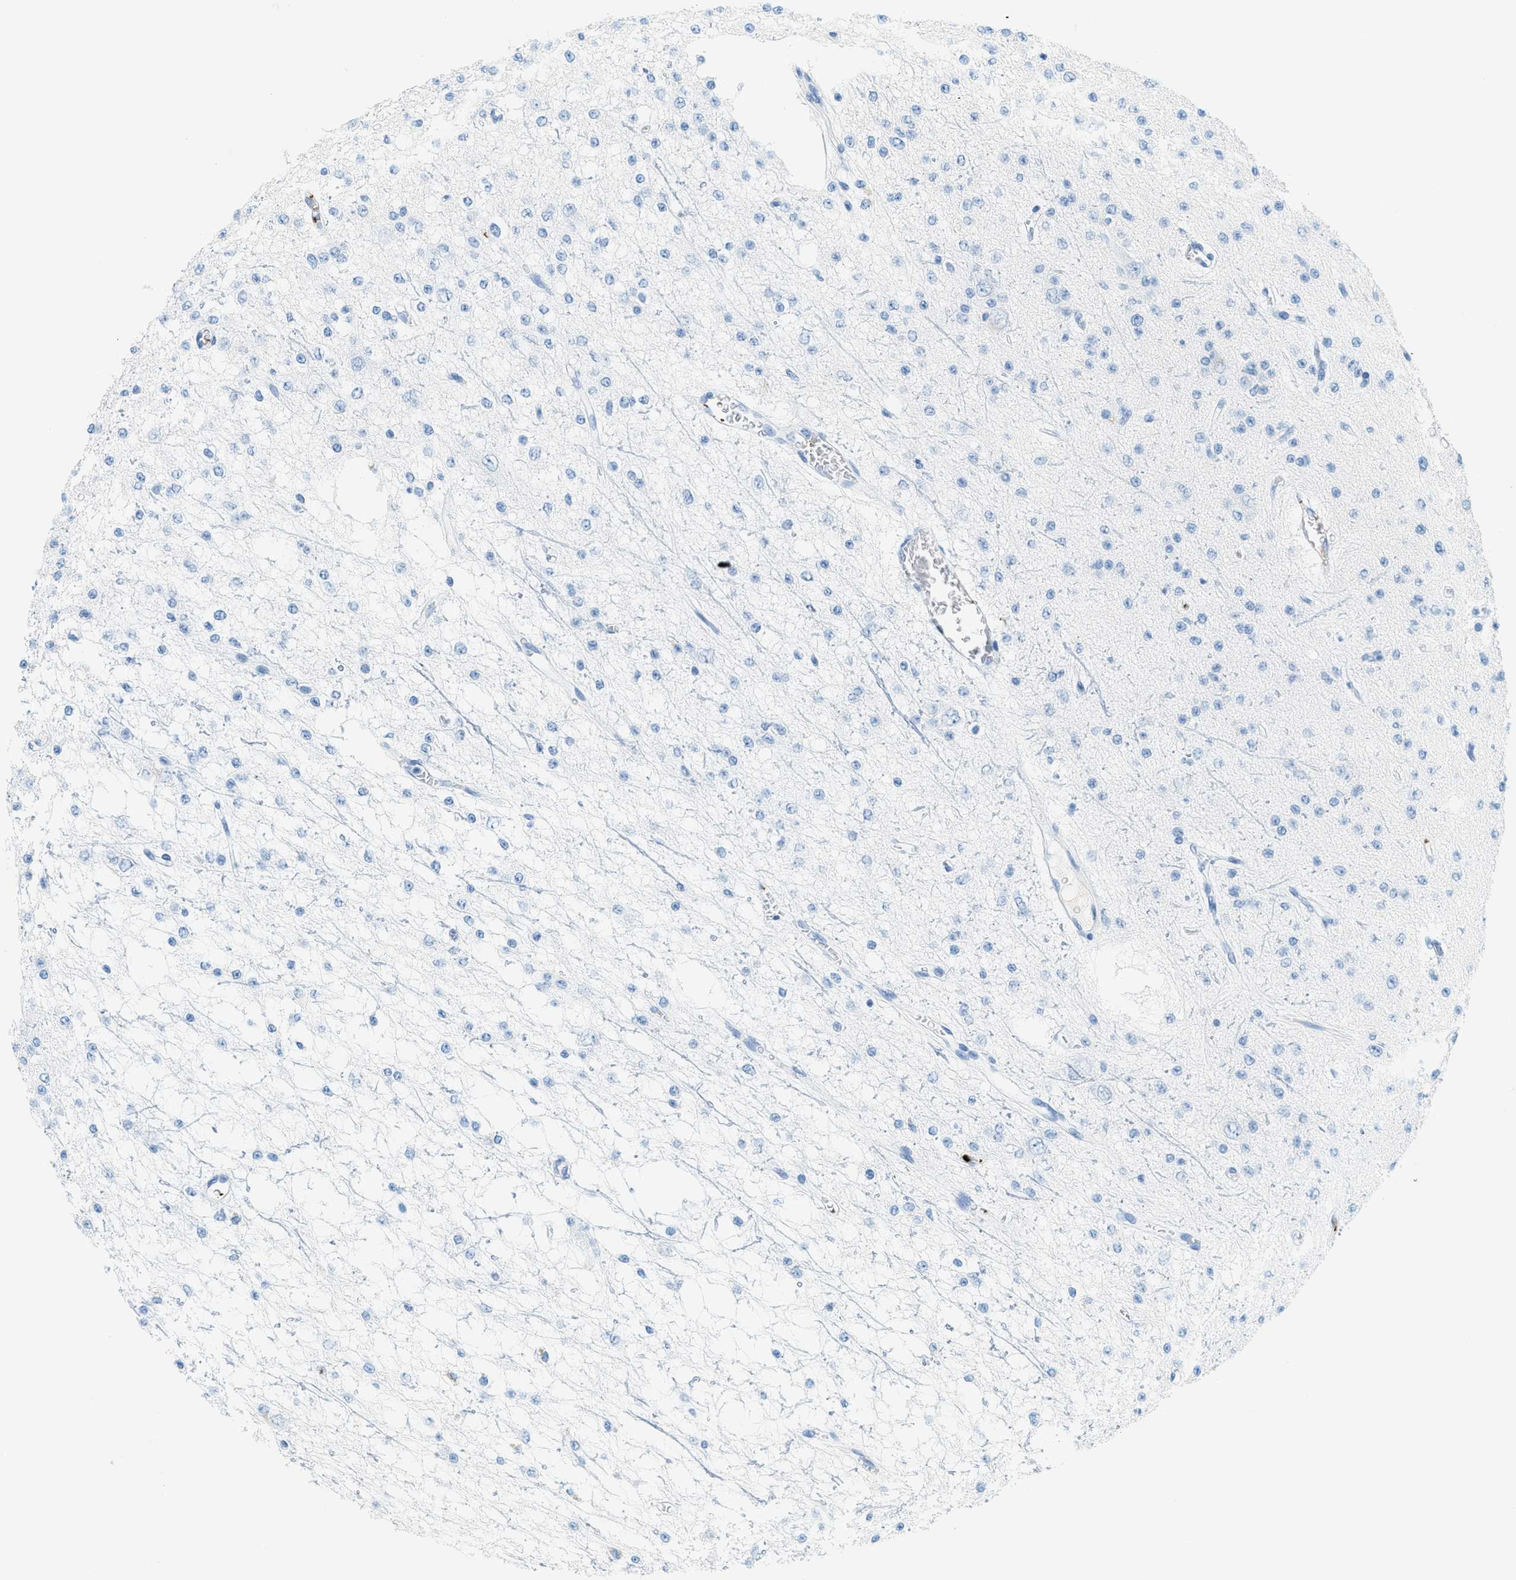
{"staining": {"intensity": "negative", "quantity": "none", "location": "none"}, "tissue": "glioma", "cell_type": "Tumor cells", "image_type": "cancer", "snomed": [{"axis": "morphology", "description": "Glioma, malignant, Low grade"}, {"axis": "topography", "description": "Brain"}], "caption": "This is a image of IHC staining of glioma, which shows no staining in tumor cells.", "gene": "PPBP", "patient": {"sex": "male", "age": 38}}